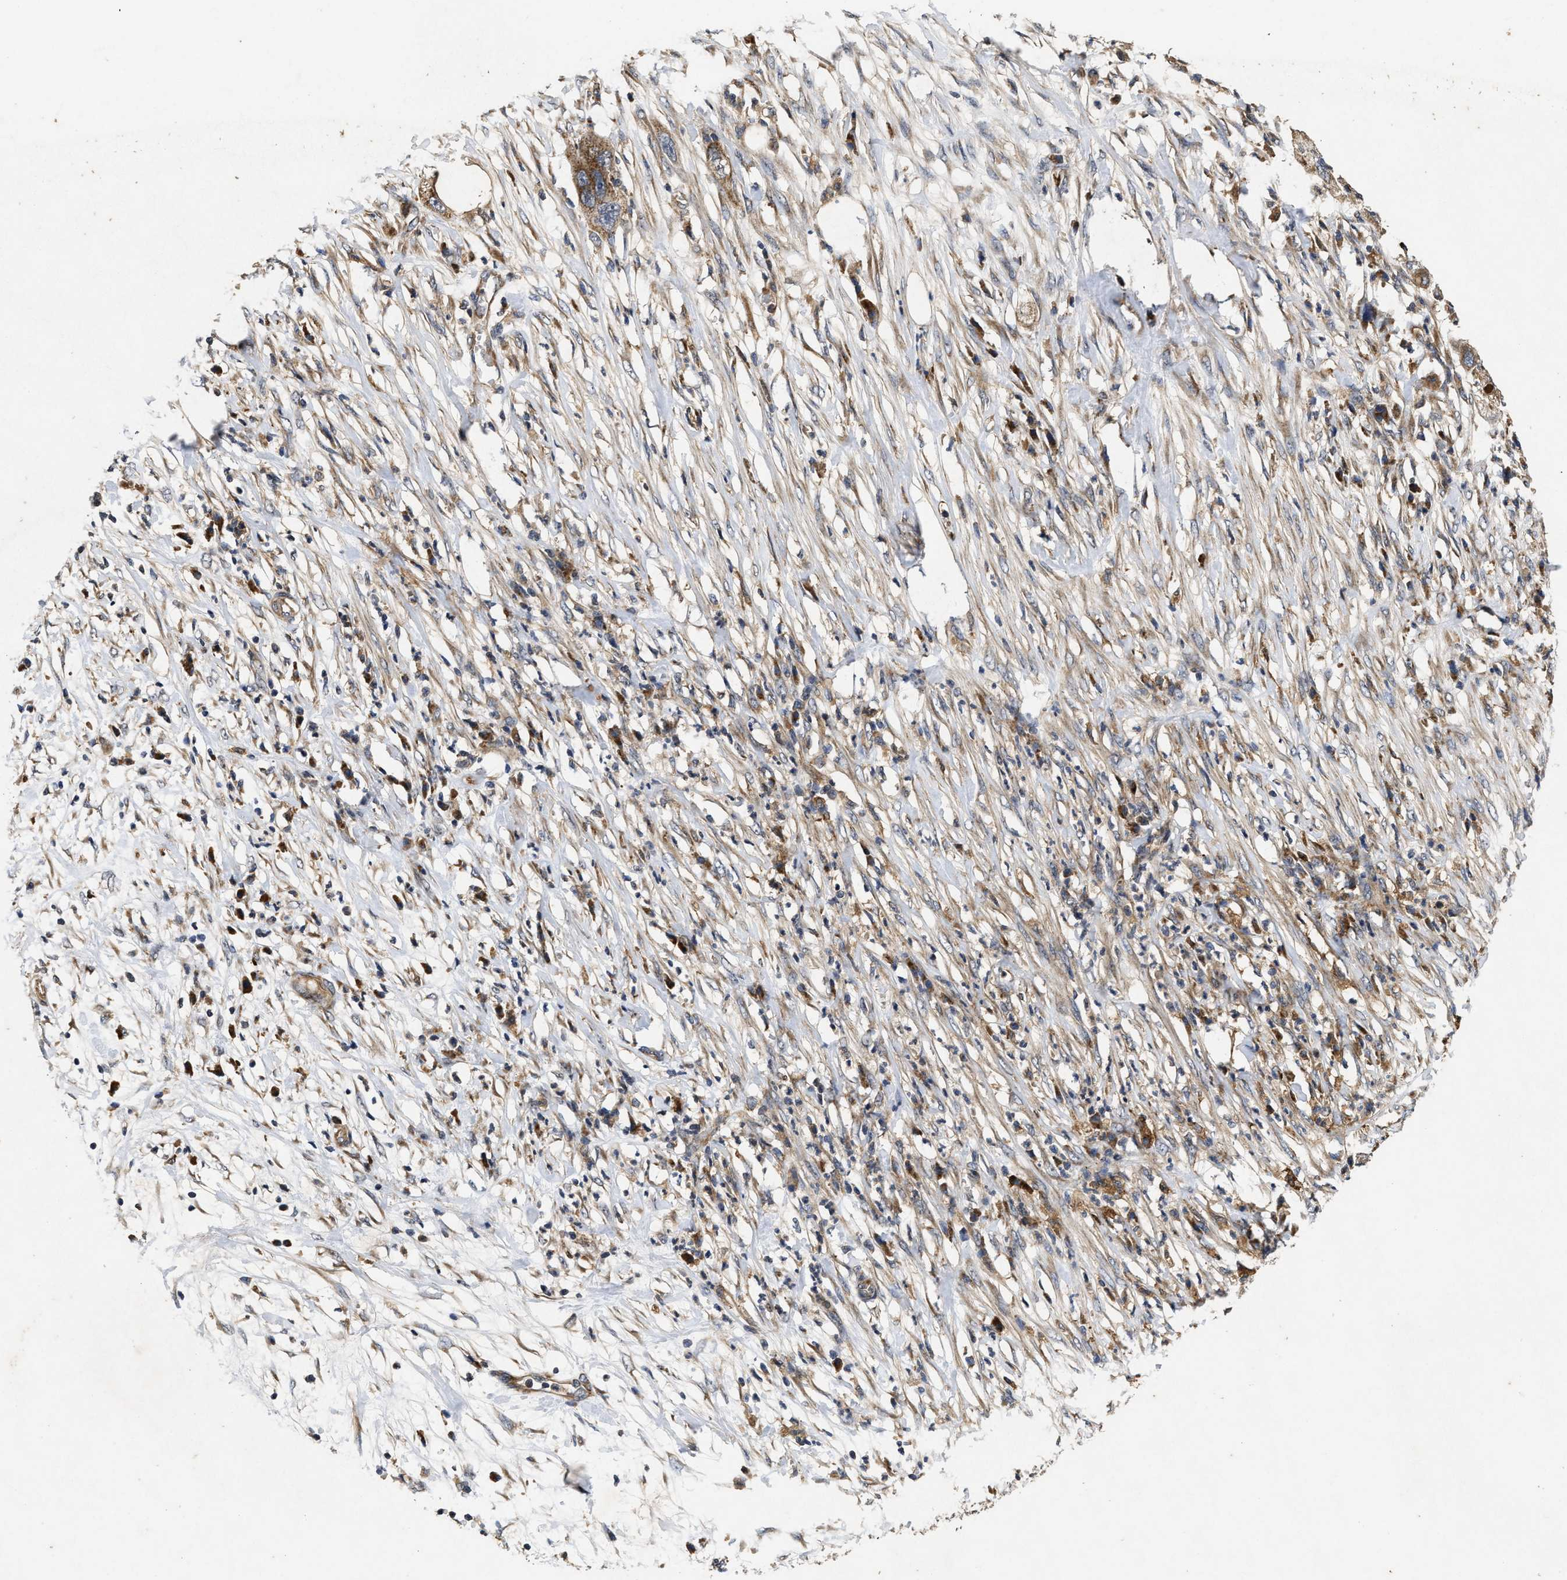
{"staining": {"intensity": "moderate", "quantity": ">75%", "location": "cytoplasmic/membranous"}, "tissue": "pancreatic cancer", "cell_type": "Tumor cells", "image_type": "cancer", "snomed": [{"axis": "morphology", "description": "Adenocarcinoma, NOS"}, {"axis": "topography", "description": "Pancreas"}], "caption": "Pancreatic cancer tissue shows moderate cytoplasmic/membranous staining in approximately >75% of tumor cells, visualized by immunohistochemistry.", "gene": "EFNA4", "patient": {"sex": "female", "age": 78}}